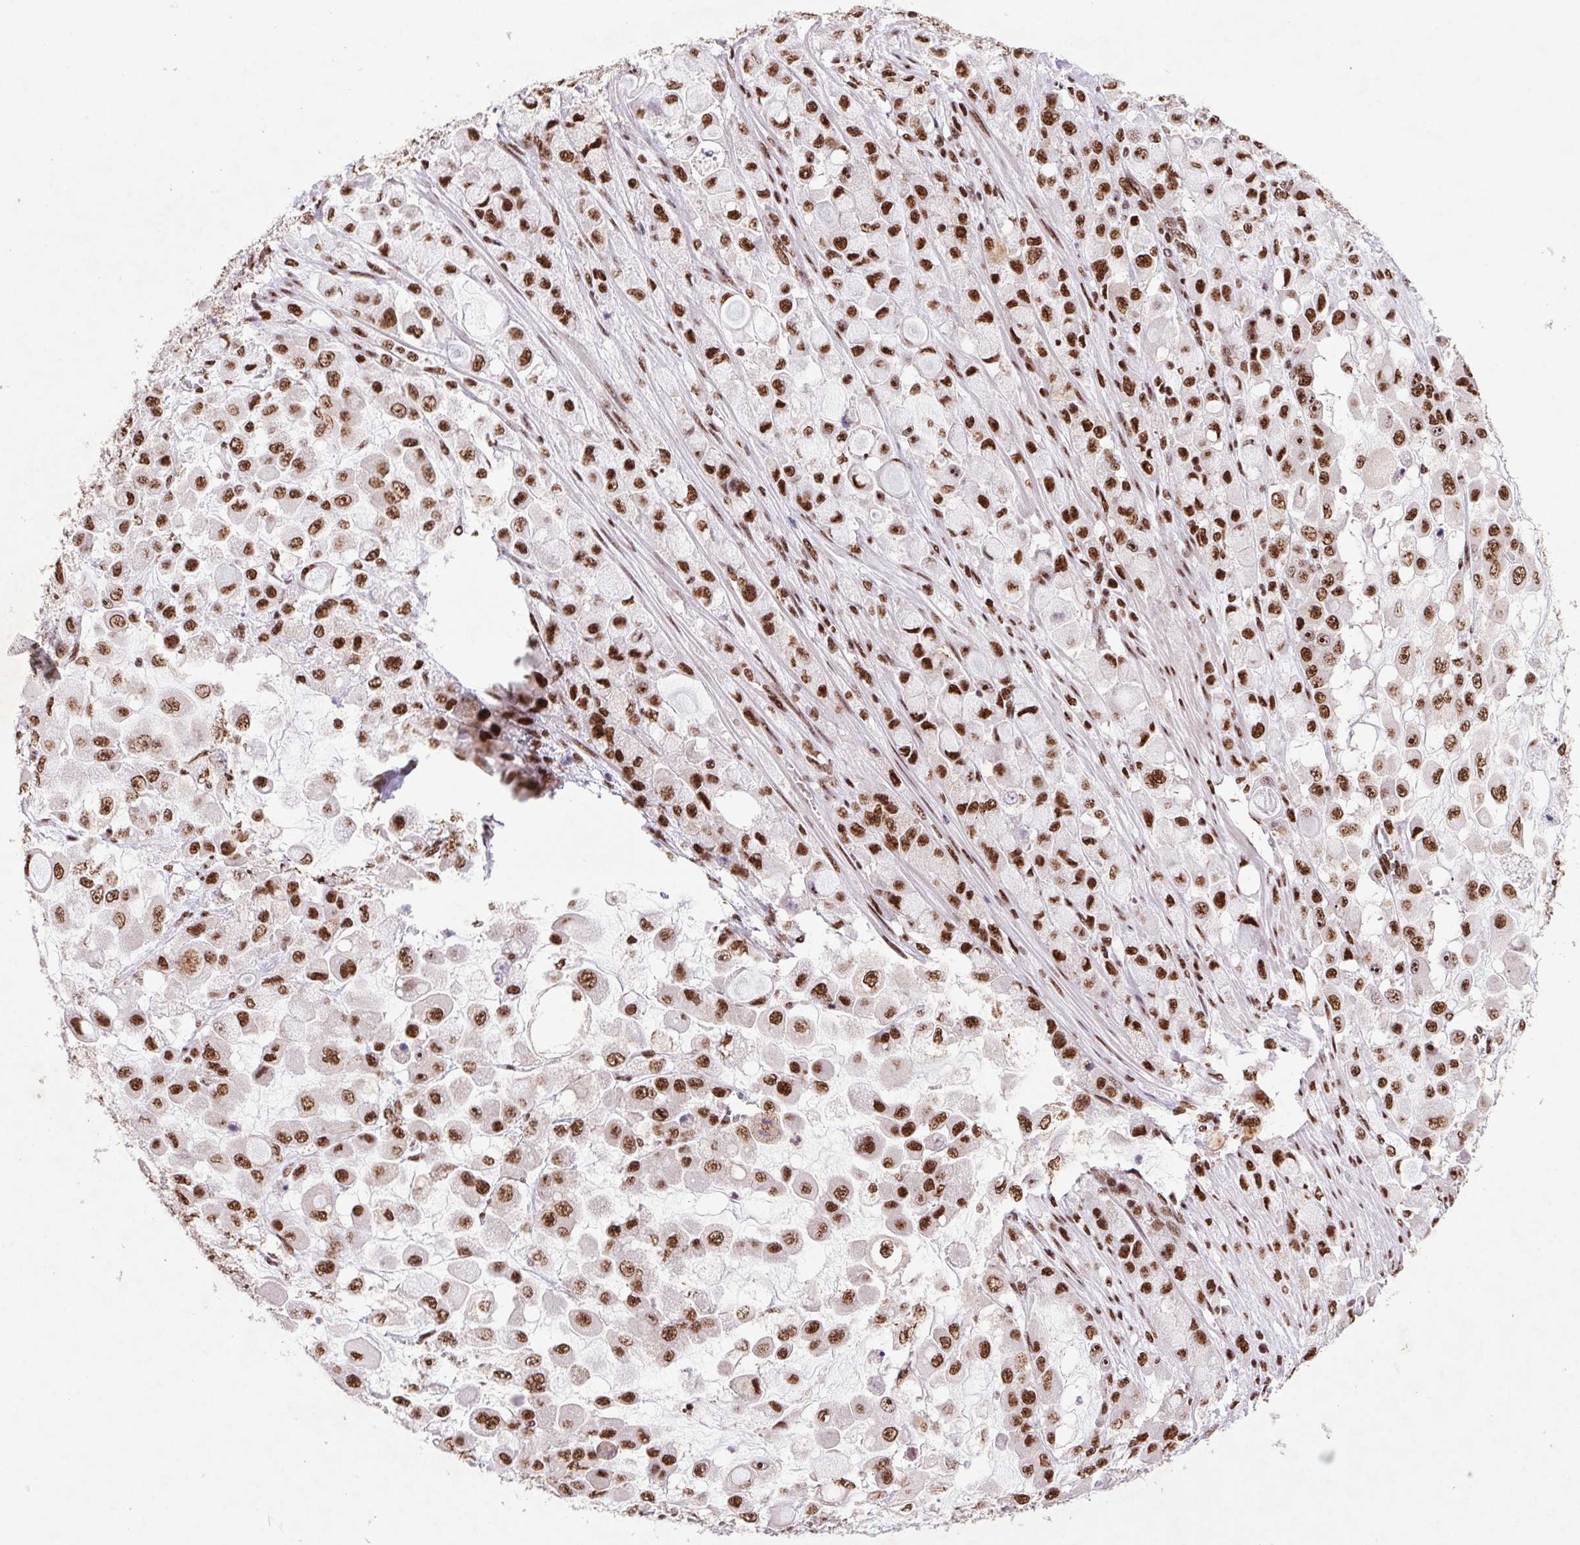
{"staining": {"intensity": "strong", "quantity": ">75%", "location": "nuclear"}, "tissue": "stomach cancer", "cell_type": "Tumor cells", "image_type": "cancer", "snomed": [{"axis": "morphology", "description": "Adenocarcinoma, NOS"}, {"axis": "topography", "description": "Stomach"}], "caption": "Immunohistochemistry (IHC) histopathology image of adenocarcinoma (stomach) stained for a protein (brown), which exhibits high levels of strong nuclear expression in about >75% of tumor cells.", "gene": "LDLRAD4", "patient": {"sex": "female", "age": 76}}